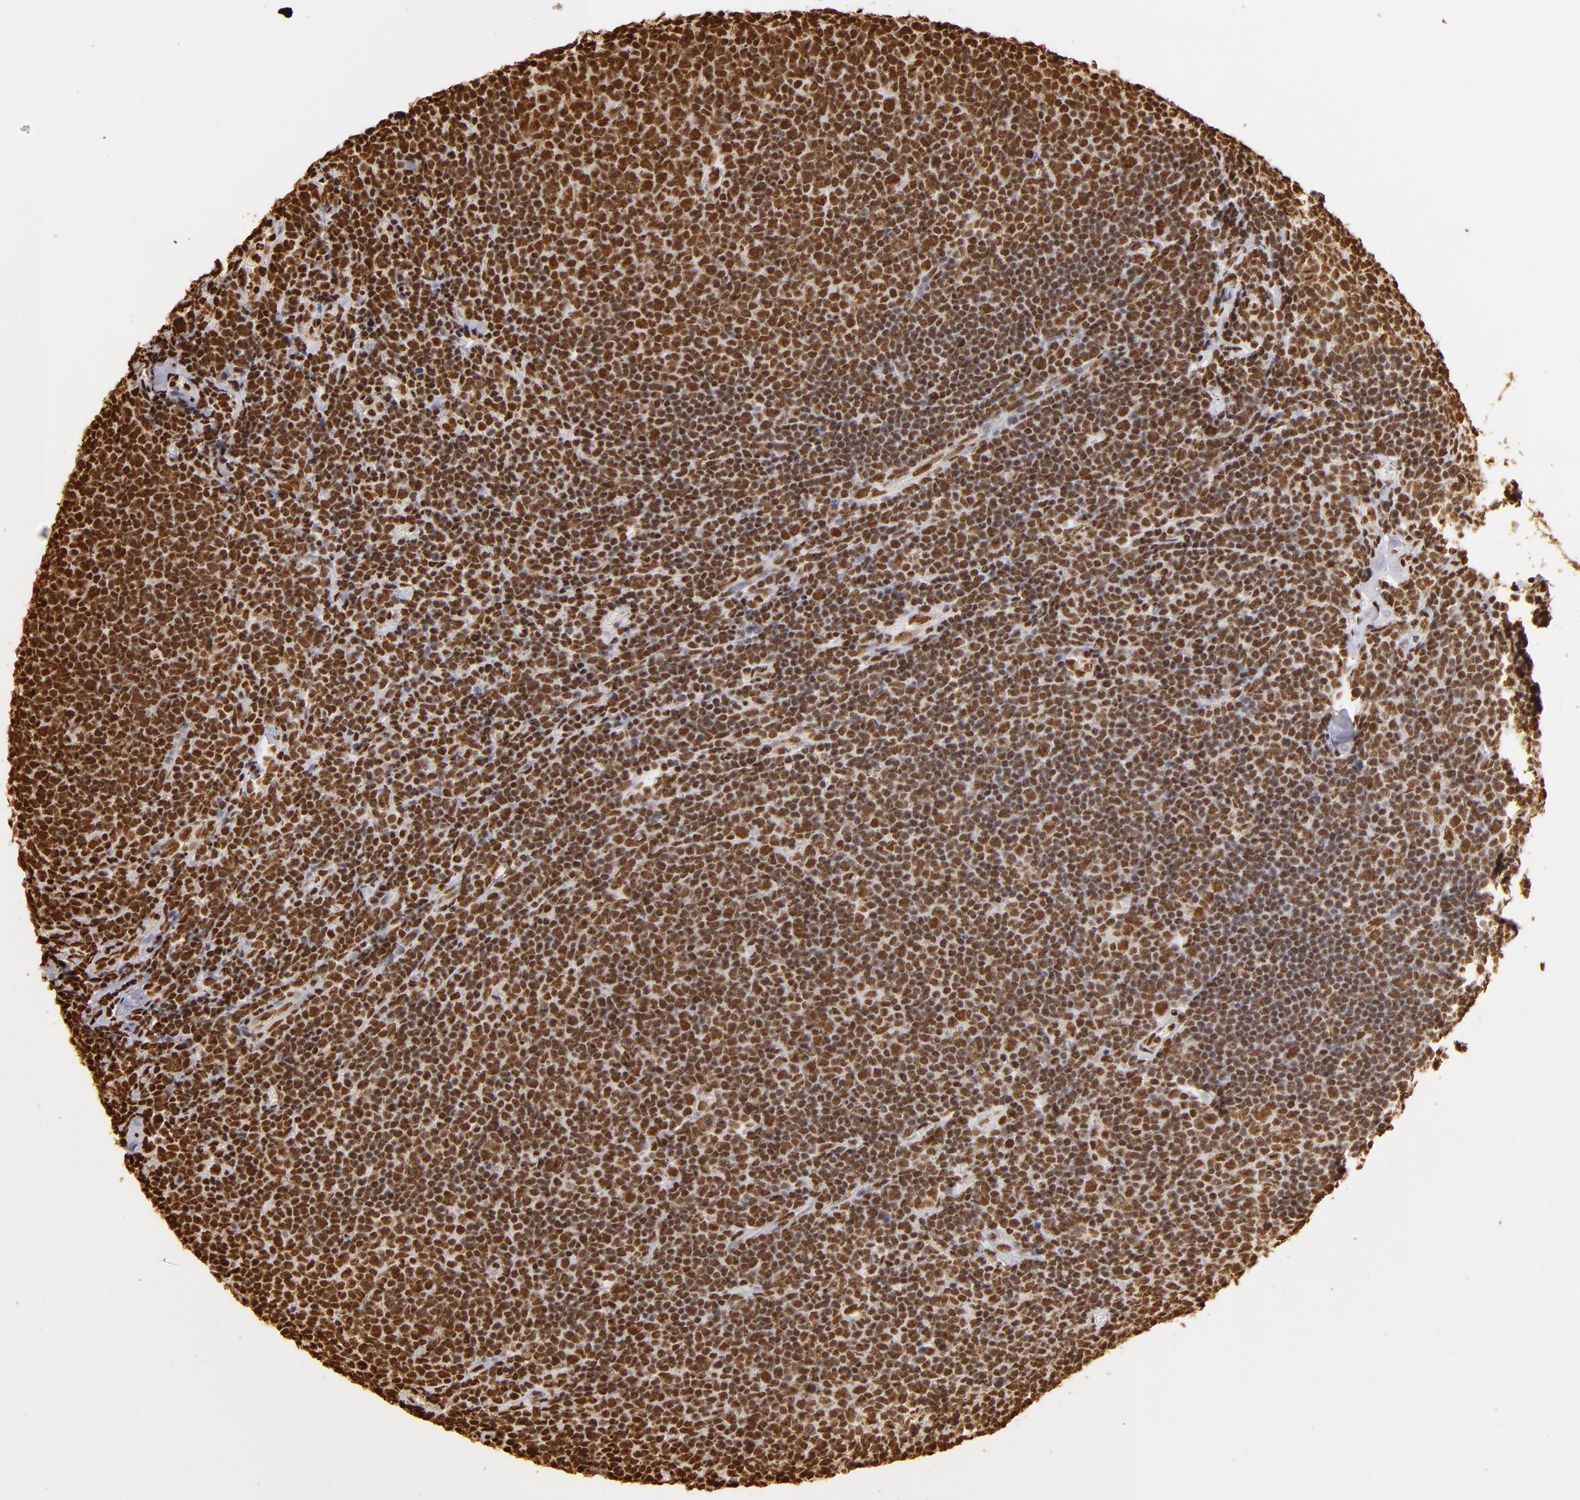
{"staining": {"intensity": "strong", "quantity": ">75%", "location": "nuclear"}, "tissue": "lymphoma", "cell_type": "Tumor cells", "image_type": "cancer", "snomed": [{"axis": "morphology", "description": "Malignant lymphoma, non-Hodgkin's type, Low grade"}, {"axis": "topography", "description": "Lymph node"}], "caption": "Lymphoma stained with a brown dye exhibits strong nuclear positive staining in about >75% of tumor cells.", "gene": "ILF3", "patient": {"sex": "male", "age": 74}}